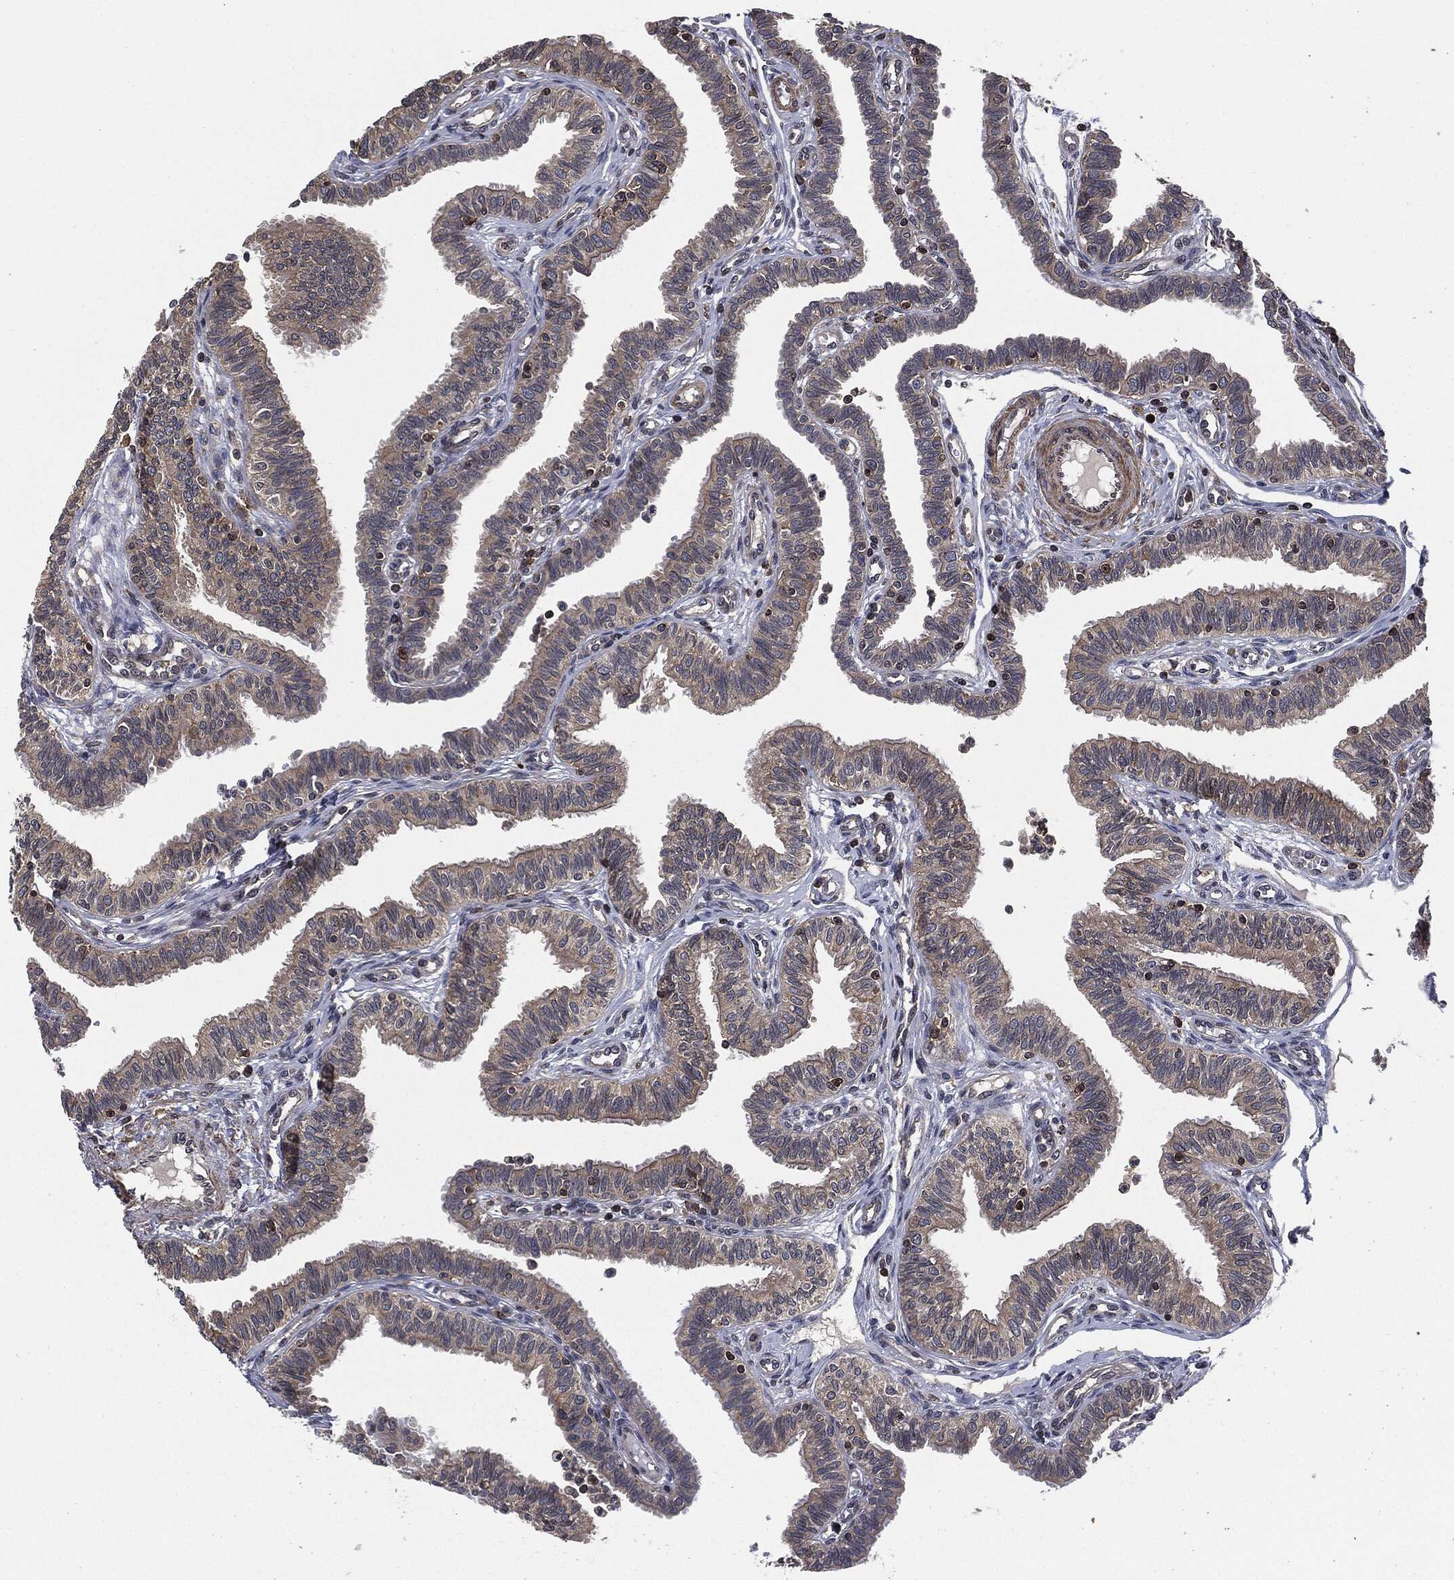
{"staining": {"intensity": "moderate", "quantity": "<25%", "location": "cytoplasmic/membranous"}, "tissue": "fallopian tube", "cell_type": "Glandular cells", "image_type": "normal", "snomed": [{"axis": "morphology", "description": "Normal tissue, NOS"}, {"axis": "topography", "description": "Fallopian tube"}], "caption": "Protein expression analysis of normal human fallopian tube reveals moderate cytoplasmic/membranous positivity in approximately <25% of glandular cells. (DAB IHC with brightfield microscopy, high magnification).", "gene": "UBR1", "patient": {"sex": "female", "age": 36}}